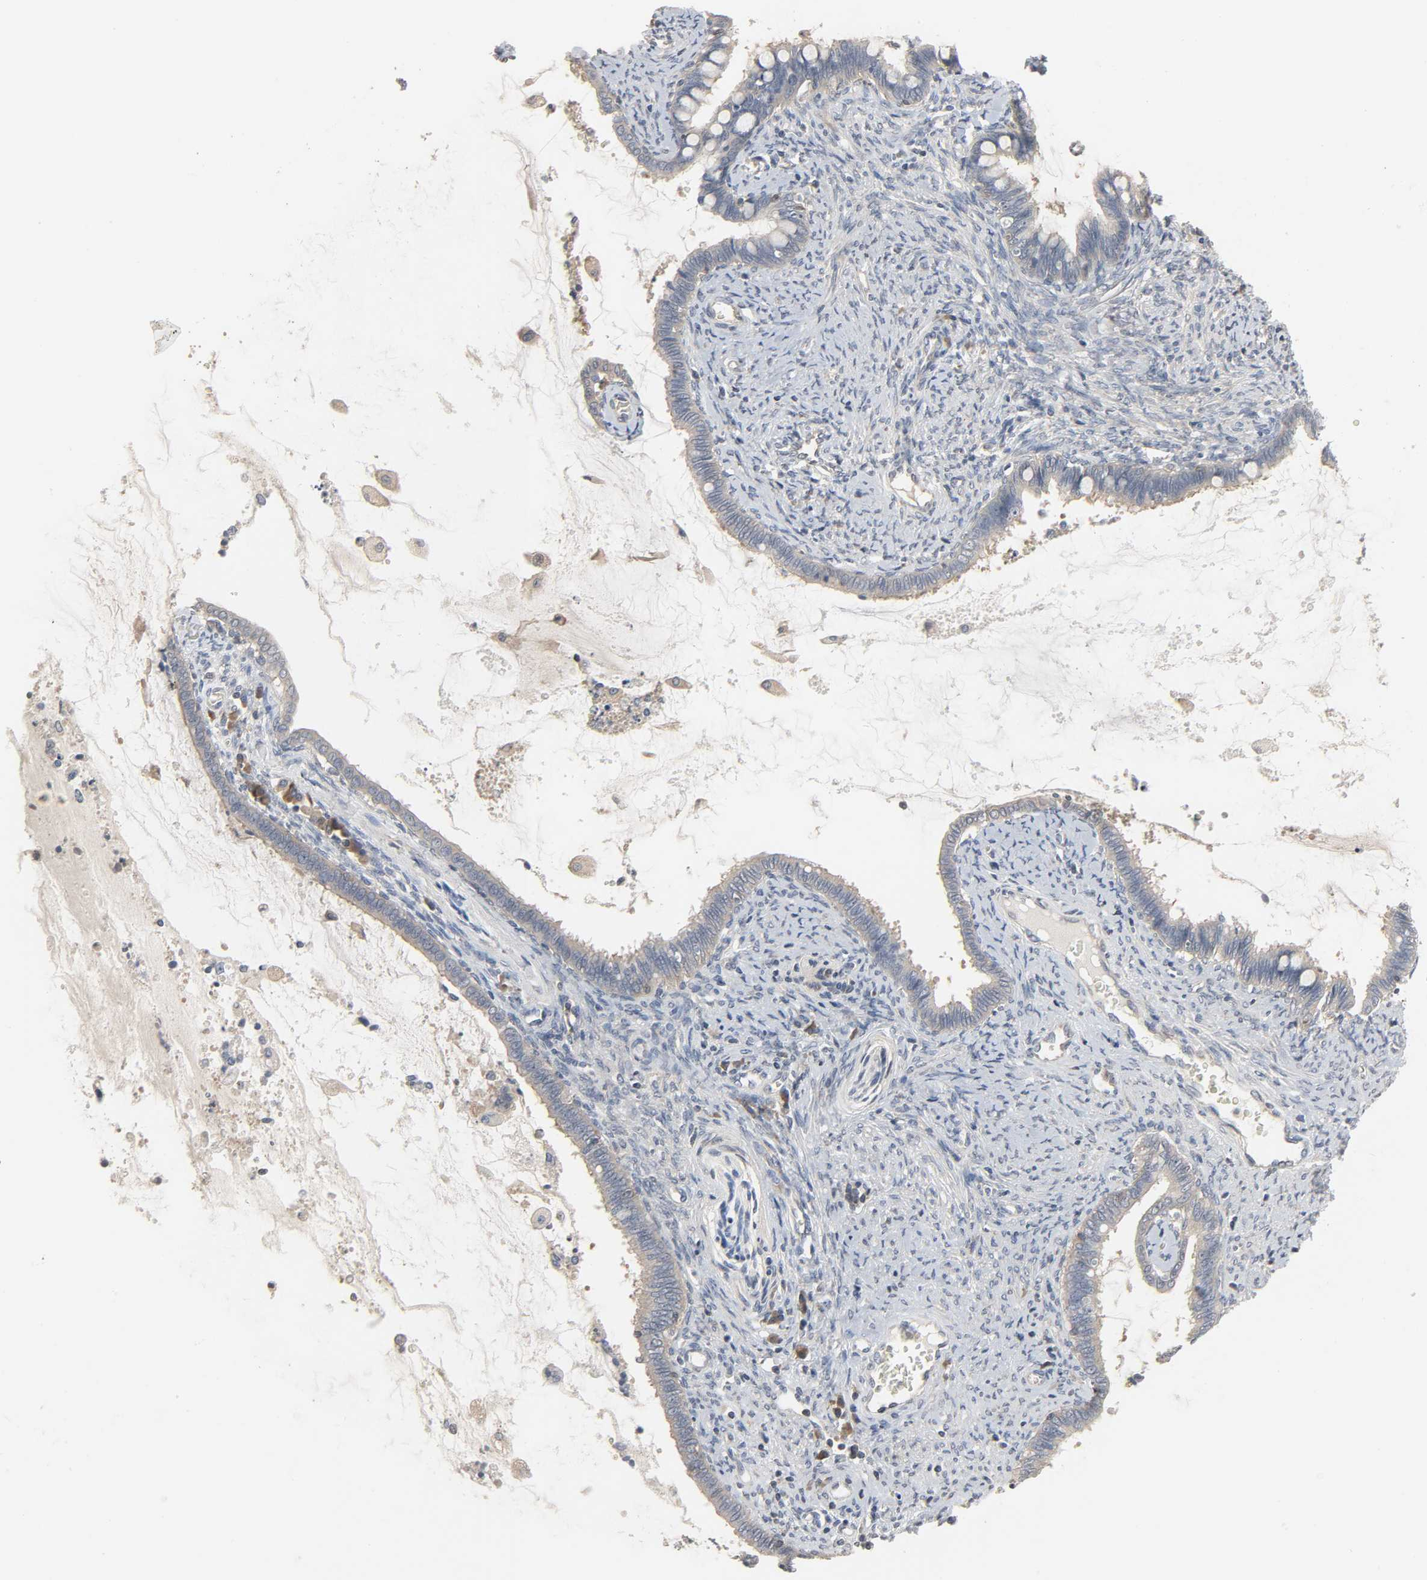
{"staining": {"intensity": "moderate", "quantity": ">75%", "location": "cytoplasmic/membranous"}, "tissue": "cervical cancer", "cell_type": "Tumor cells", "image_type": "cancer", "snomed": [{"axis": "morphology", "description": "Adenocarcinoma, NOS"}, {"axis": "topography", "description": "Cervix"}], "caption": "Cervical cancer (adenocarcinoma) was stained to show a protein in brown. There is medium levels of moderate cytoplasmic/membranous staining in about >75% of tumor cells.", "gene": "PLEKHA2", "patient": {"sex": "female", "age": 44}}